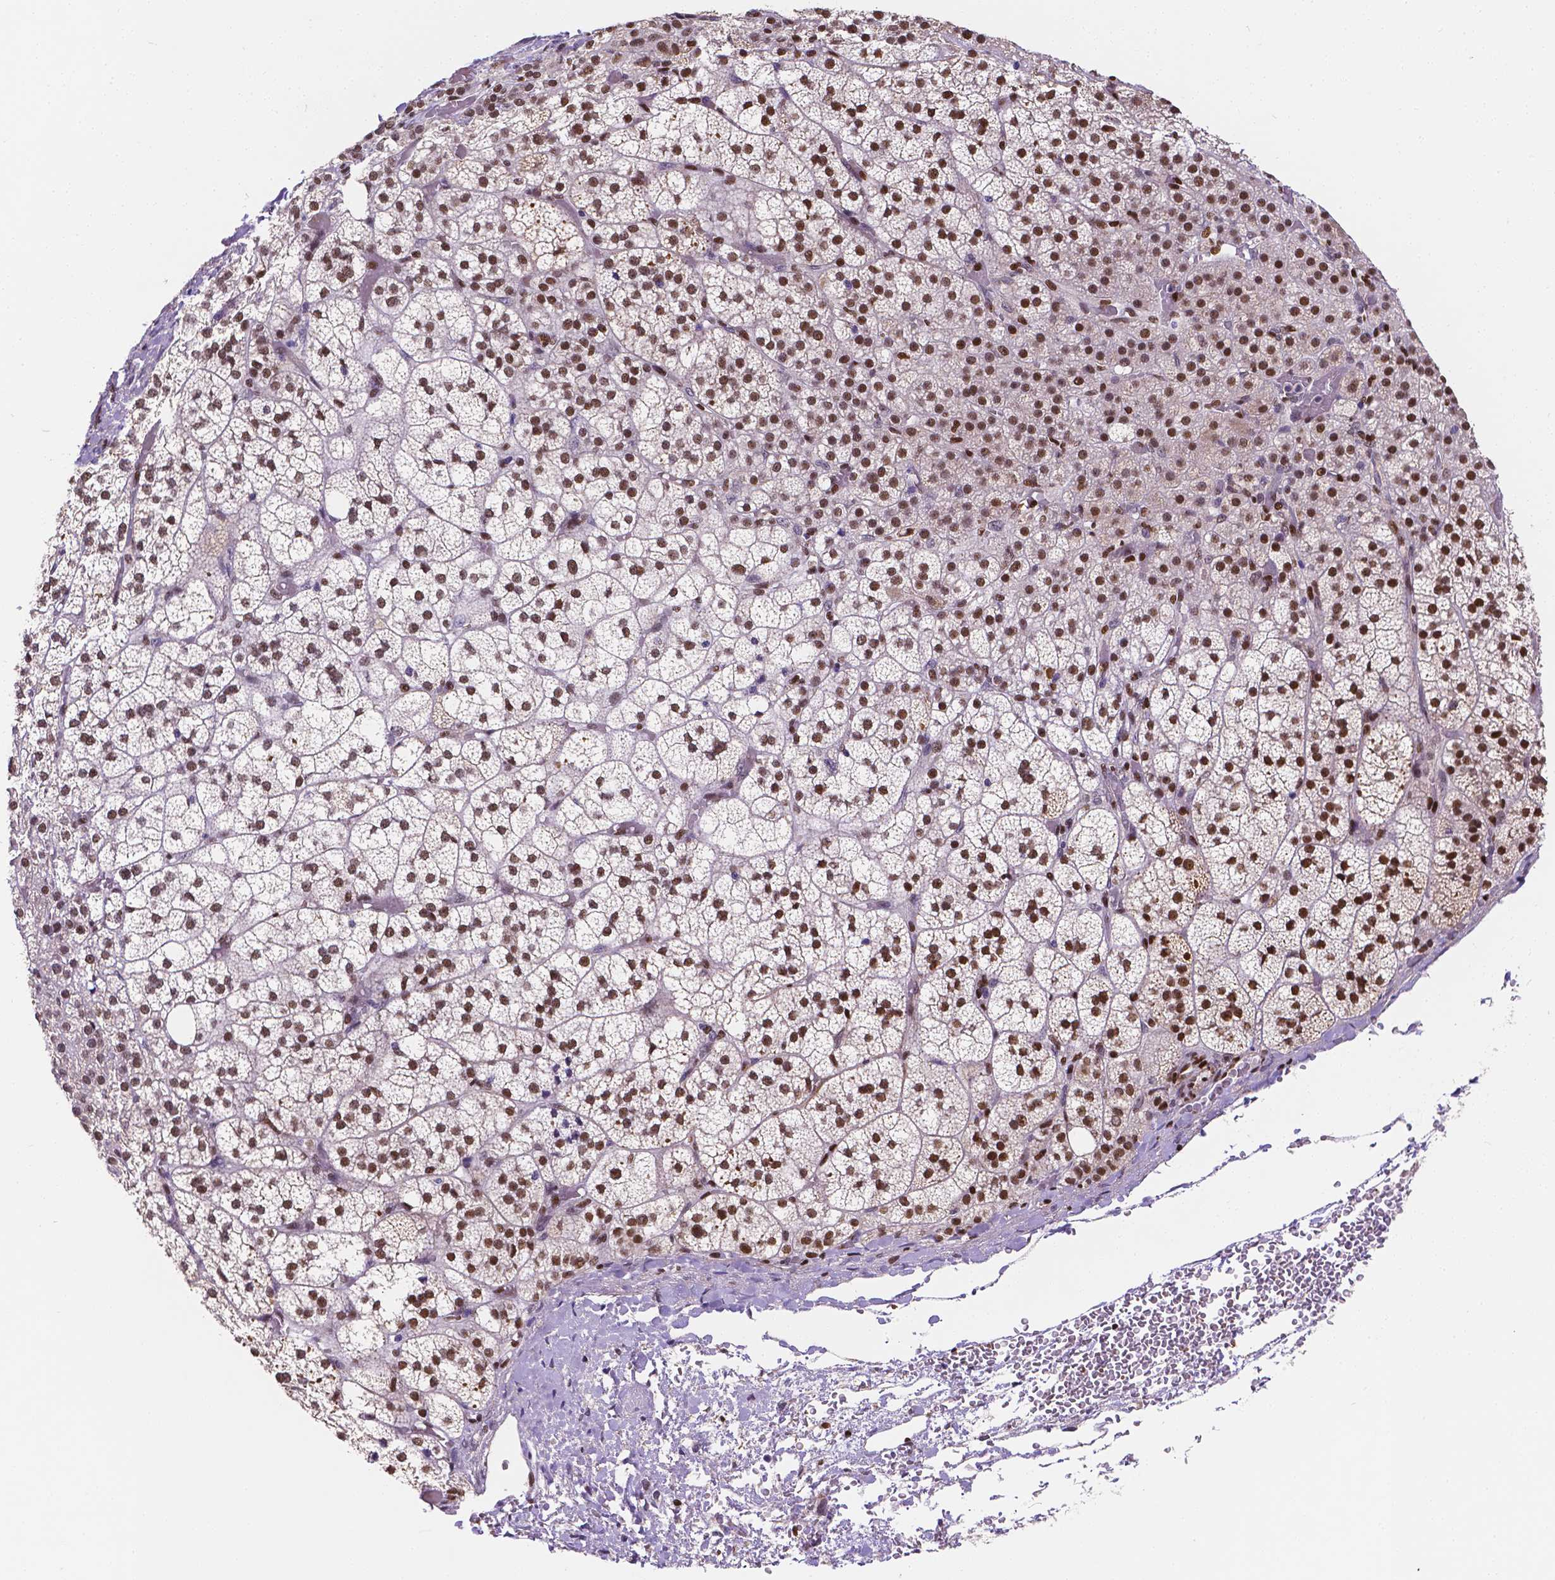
{"staining": {"intensity": "moderate", "quantity": ">75%", "location": "nuclear"}, "tissue": "adrenal gland", "cell_type": "Glandular cells", "image_type": "normal", "snomed": [{"axis": "morphology", "description": "Normal tissue, NOS"}, {"axis": "topography", "description": "Adrenal gland"}], "caption": "Adrenal gland stained with a brown dye exhibits moderate nuclear positive staining in about >75% of glandular cells.", "gene": "MEF2C", "patient": {"sex": "female", "age": 60}}